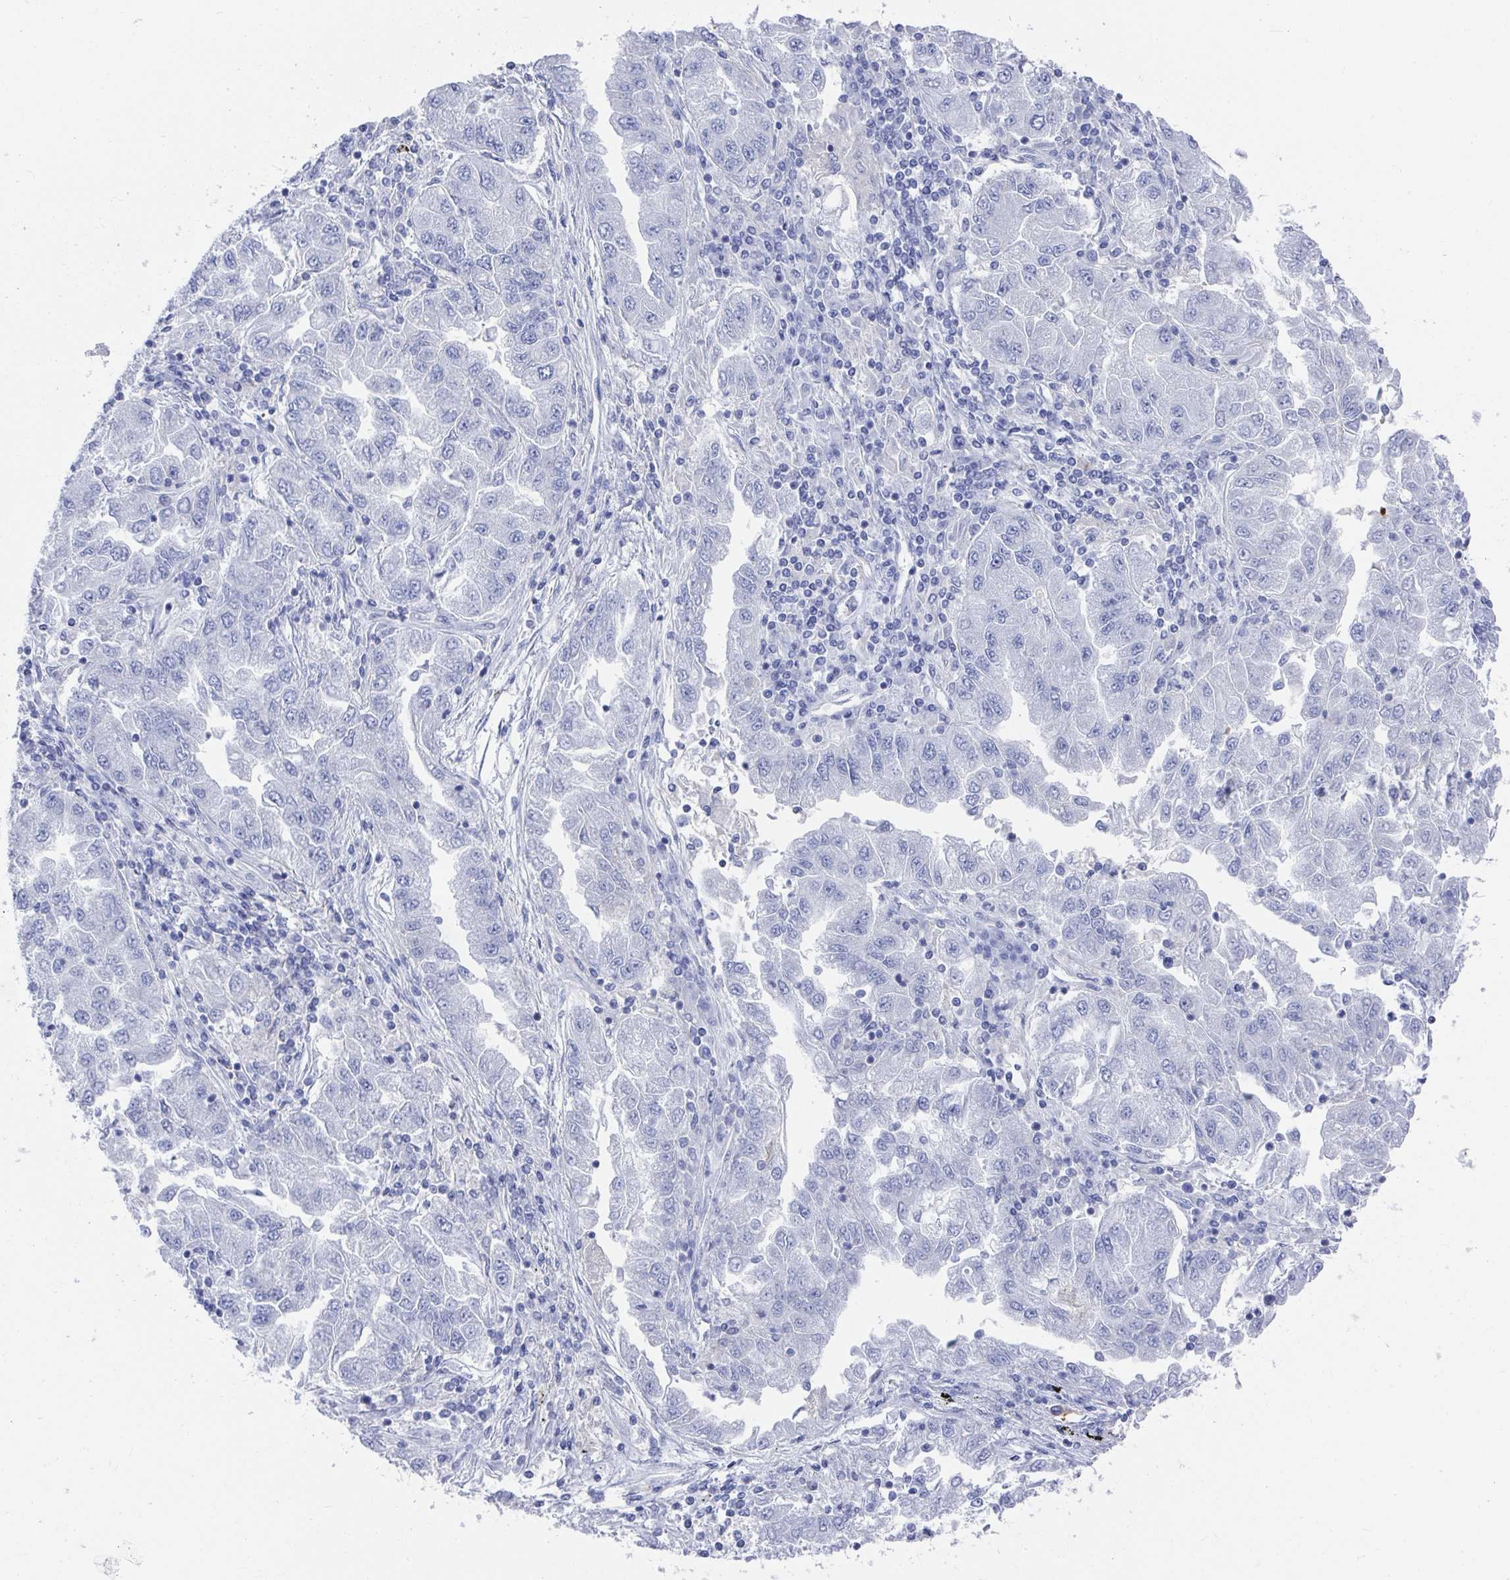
{"staining": {"intensity": "negative", "quantity": "none", "location": "none"}, "tissue": "lung cancer", "cell_type": "Tumor cells", "image_type": "cancer", "snomed": [{"axis": "morphology", "description": "Adenocarcinoma, NOS"}, {"axis": "morphology", "description": "Adenocarcinoma primary or metastatic"}, {"axis": "topography", "description": "Lung"}], "caption": "The histopathology image shows no significant staining in tumor cells of lung cancer (adenocarcinoma primary or metastatic).", "gene": "ZFP82", "patient": {"sex": "male", "age": 74}}